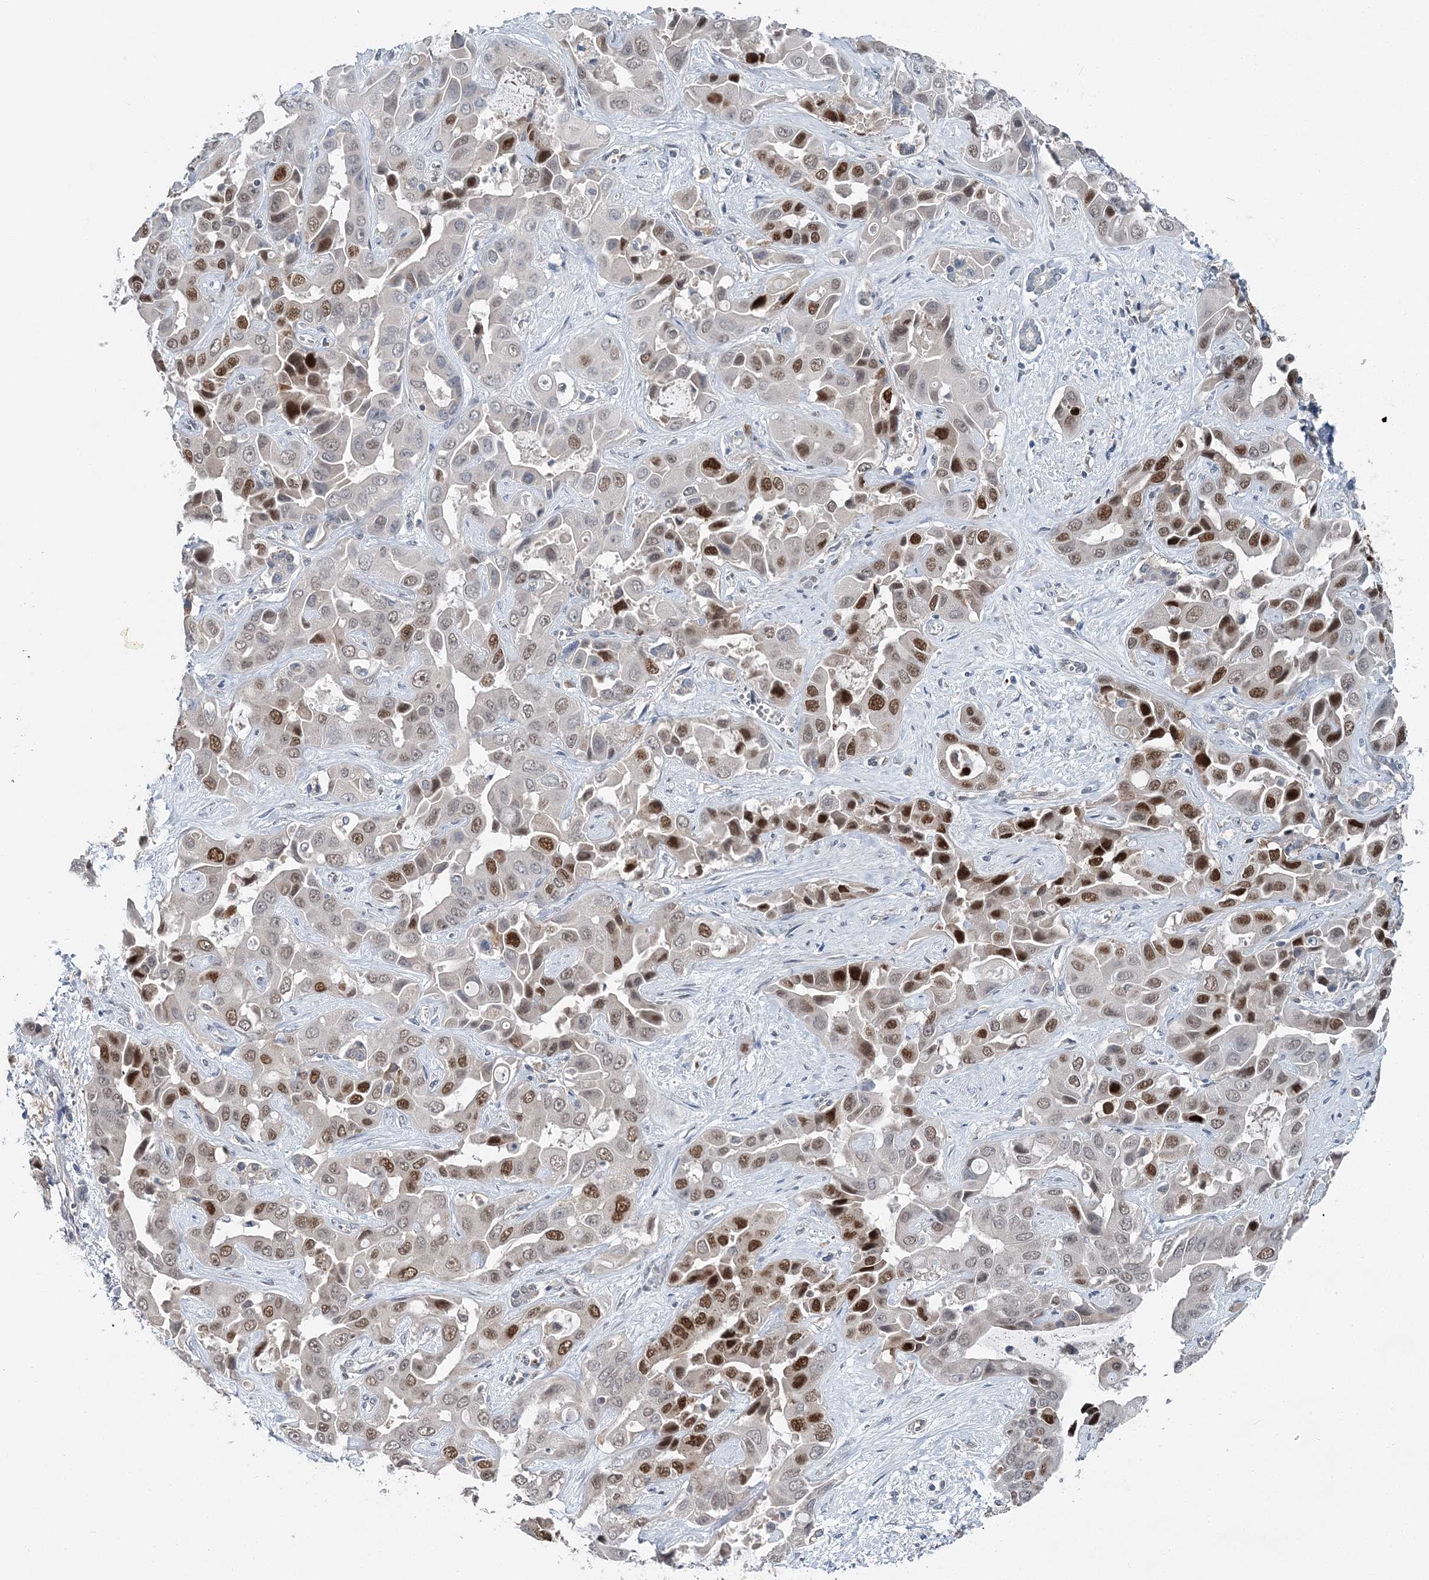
{"staining": {"intensity": "moderate", "quantity": "25%-75%", "location": "nuclear"}, "tissue": "liver cancer", "cell_type": "Tumor cells", "image_type": "cancer", "snomed": [{"axis": "morphology", "description": "Cholangiocarcinoma"}, {"axis": "topography", "description": "Liver"}], "caption": "An image showing moderate nuclear positivity in approximately 25%-75% of tumor cells in liver cancer, as visualized by brown immunohistochemical staining.", "gene": "HAT1", "patient": {"sex": "female", "age": 52}}